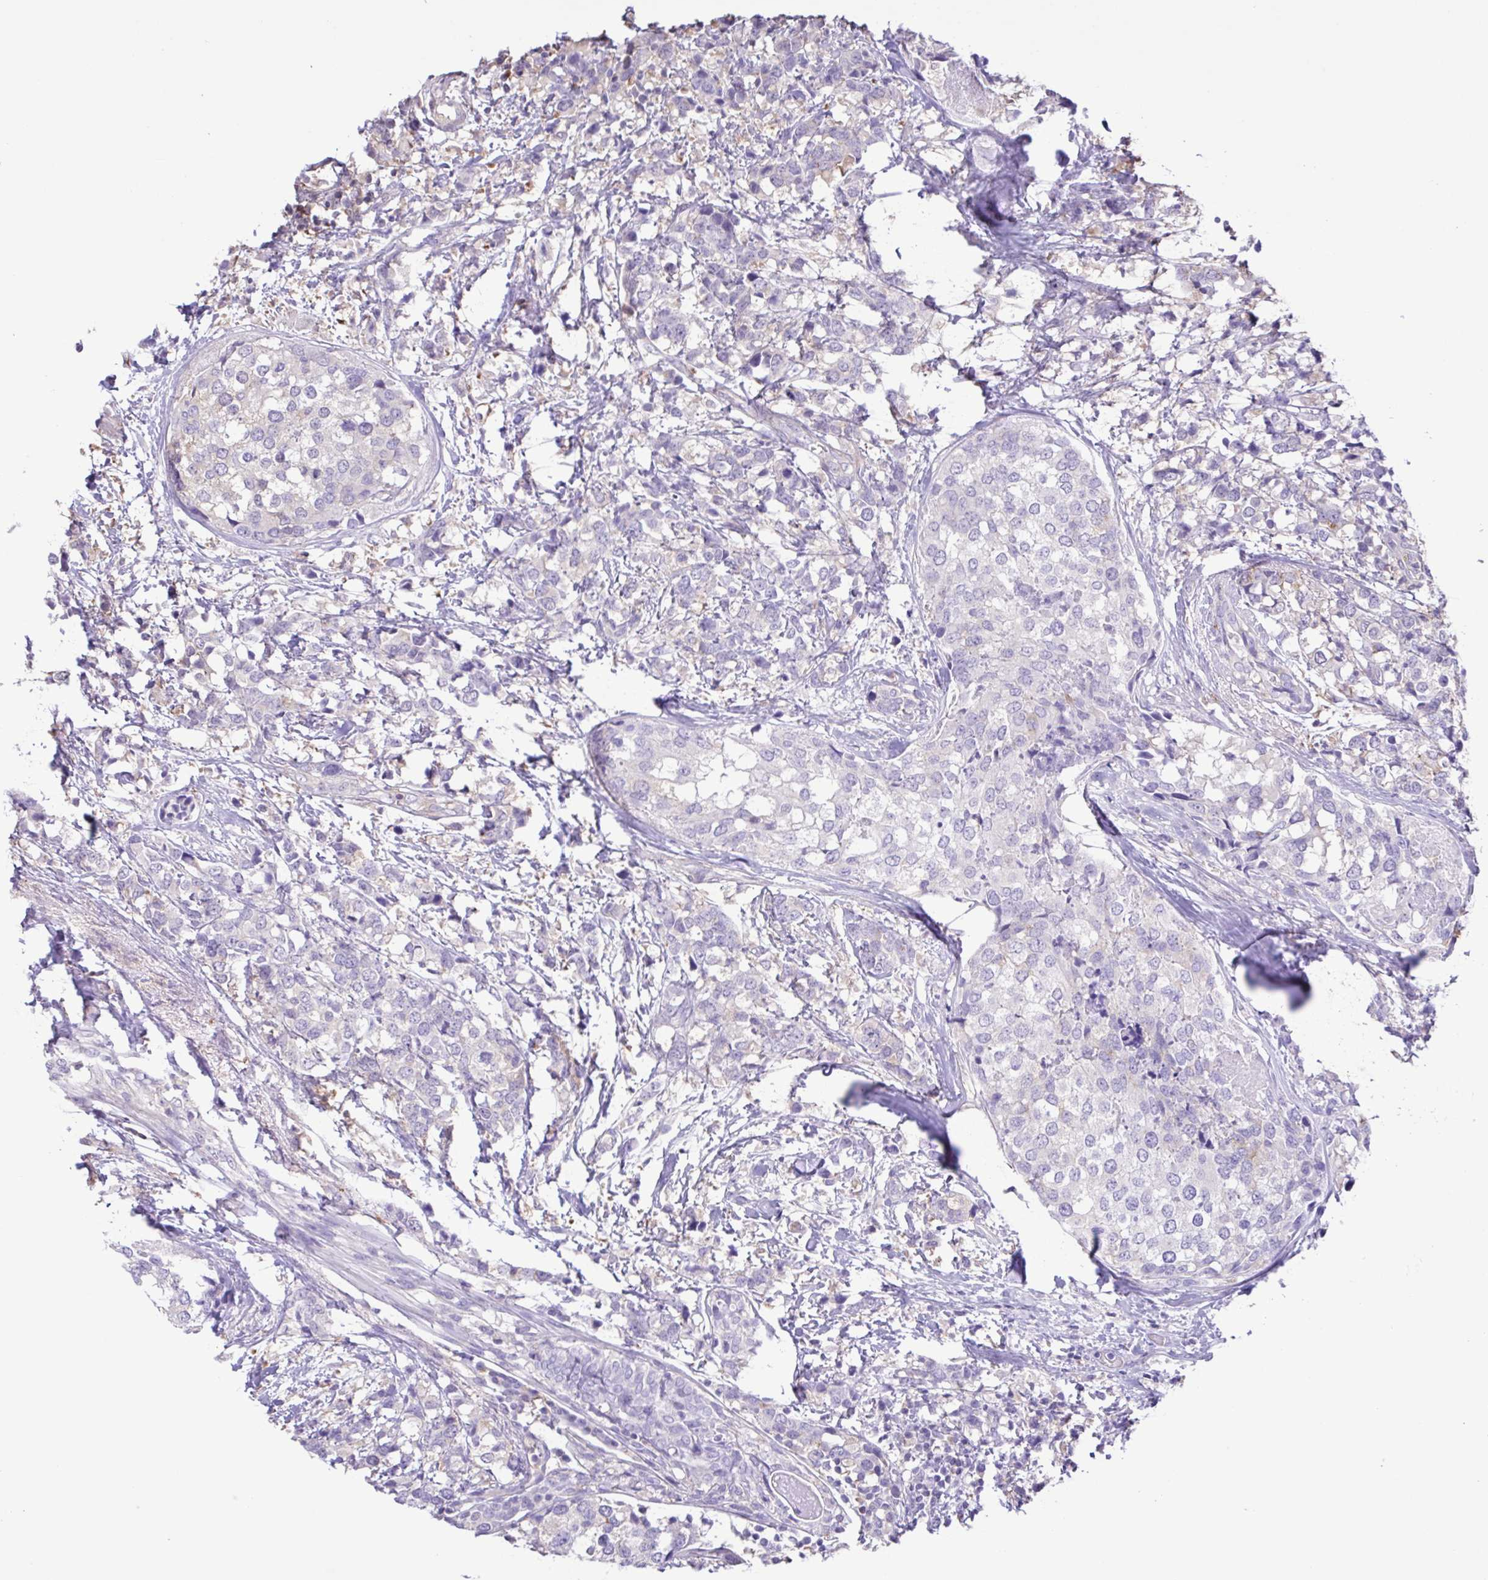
{"staining": {"intensity": "negative", "quantity": "none", "location": "none"}, "tissue": "breast cancer", "cell_type": "Tumor cells", "image_type": "cancer", "snomed": [{"axis": "morphology", "description": "Lobular carcinoma"}, {"axis": "topography", "description": "Breast"}], "caption": "Immunohistochemistry (IHC) photomicrograph of human breast cancer (lobular carcinoma) stained for a protein (brown), which demonstrates no positivity in tumor cells.", "gene": "CYP17A1", "patient": {"sex": "female", "age": 59}}